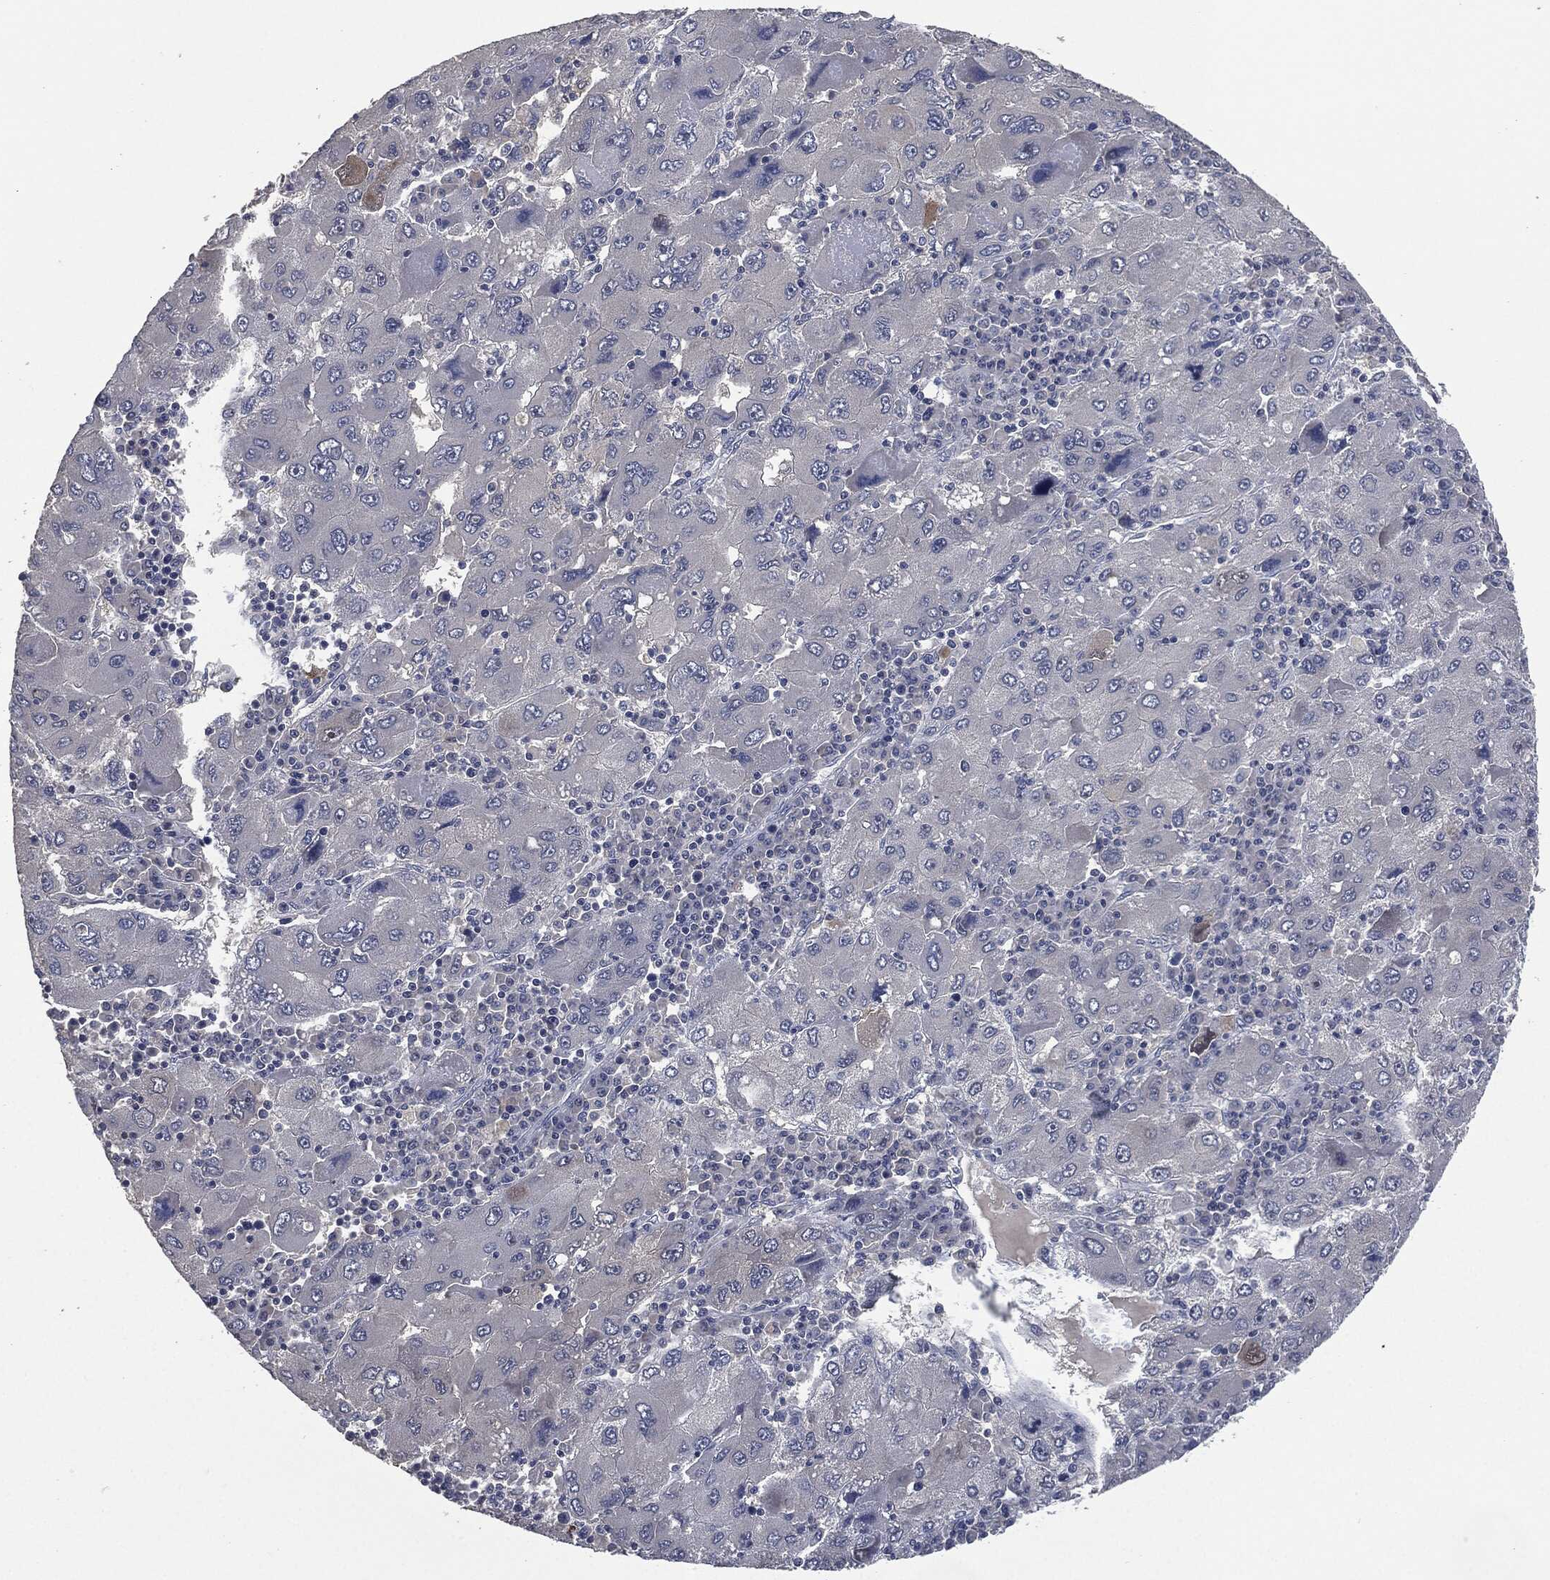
{"staining": {"intensity": "weak", "quantity": "<25%", "location": "cytoplasmic/membranous"}, "tissue": "liver cancer", "cell_type": "Tumor cells", "image_type": "cancer", "snomed": [{"axis": "morphology", "description": "Carcinoma, Hepatocellular, NOS"}, {"axis": "topography", "description": "Liver"}], "caption": "There is no significant positivity in tumor cells of liver cancer. (DAB immunohistochemistry (IHC), high magnification).", "gene": "IL1RN", "patient": {"sex": "male", "age": 75}}